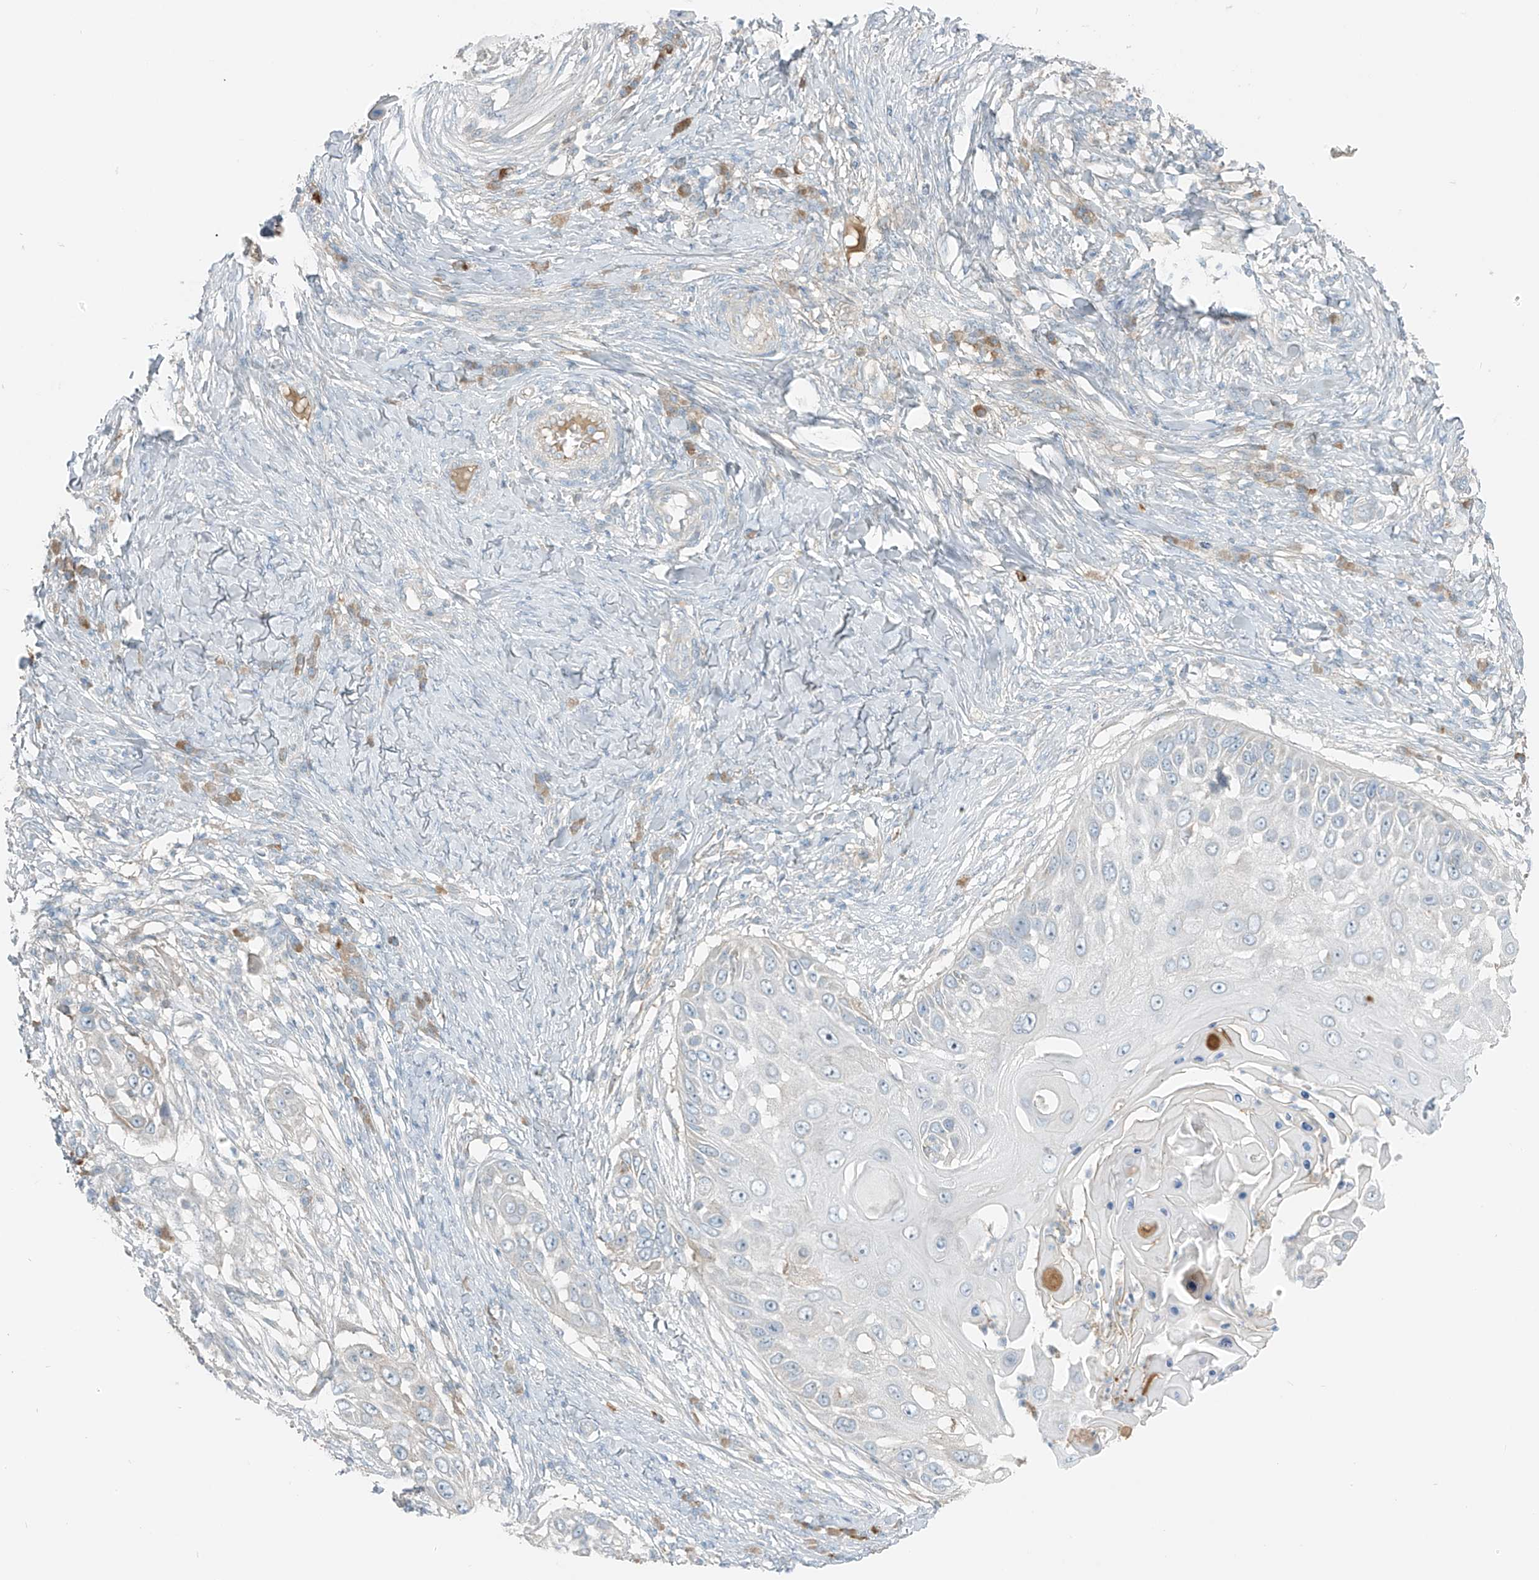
{"staining": {"intensity": "negative", "quantity": "none", "location": "none"}, "tissue": "skin cancer", "cell_type": "Tumor cells", "image_type": "cancer", "snomed": [{"axis": "morphology", "description": "Squamous cell carcinoma, NOS"}, {"axis": "topography", "description": "Skin"}], "caption": "The image reveals no staining of tumor cells in squamous cell carcinoma (skin). (DAB IHC, high magnification).", "gene": "FAM131C", "patient": {"sex": "female", "age": 44}}